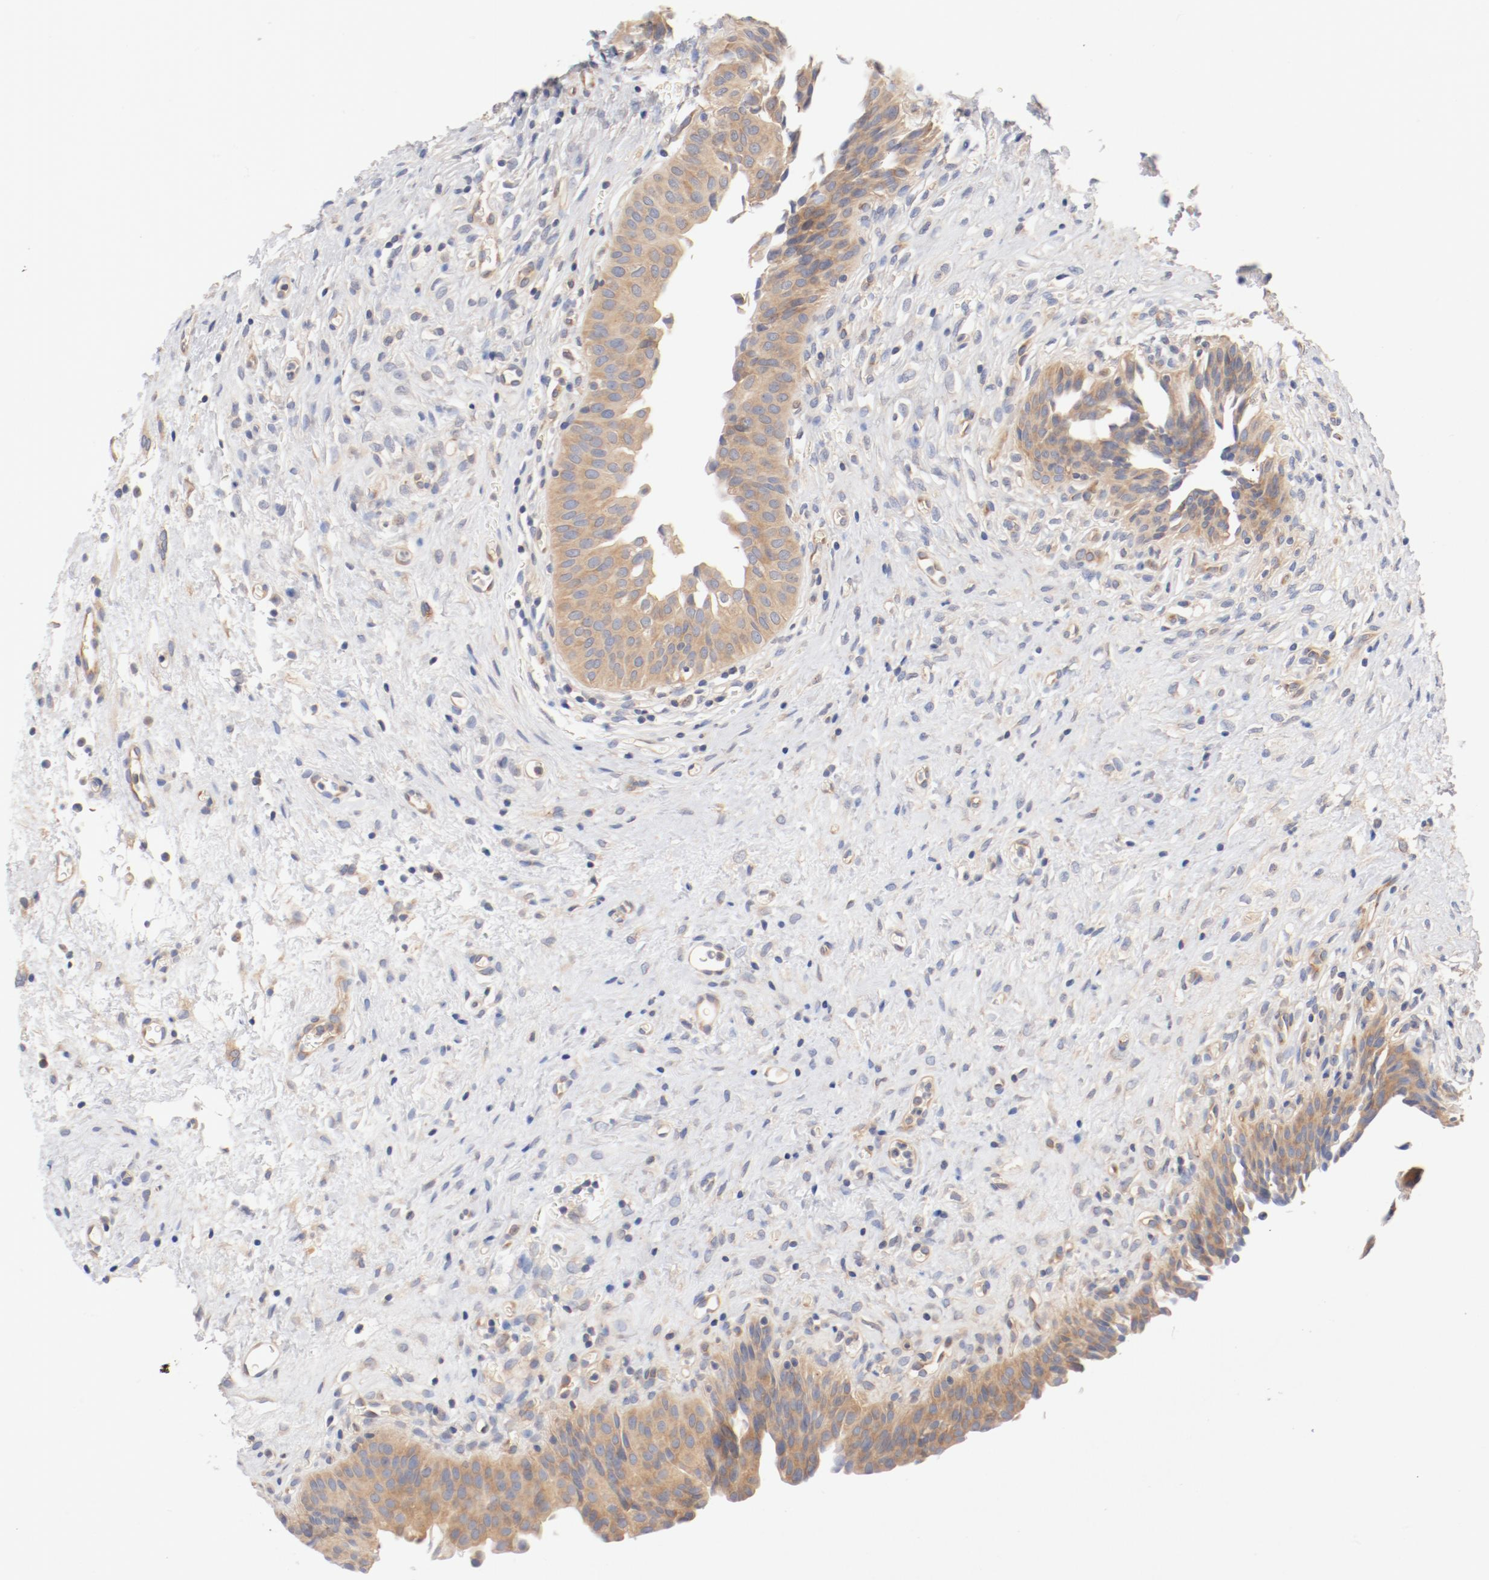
{"staining": {"intensity": "moderate", "quantity": ">75%", "location": "cytoplasmic/membranous"}, "tissue": "urinary bladder", "cell_type": "Urothelial cells", "image_type": "normal", "snomed": [{"axis": "morphology", "description": "Normal tissue, NOS"}, {"axis": "morphology", "description": "Dysplasia, NOS"}, {"axis": "topography", "description": "Urinary bladder"}], "caption": "This histopathology image displays normal urinary bladder stained with IHC to label a protein in brown. The cytoplasmic/membranous of urothelial cells show moderate positivity for the protein. Nuclei are counter-stained blue.", "gene": "DYNC1H1", "patient": {"sex": "male", "age": 35}}